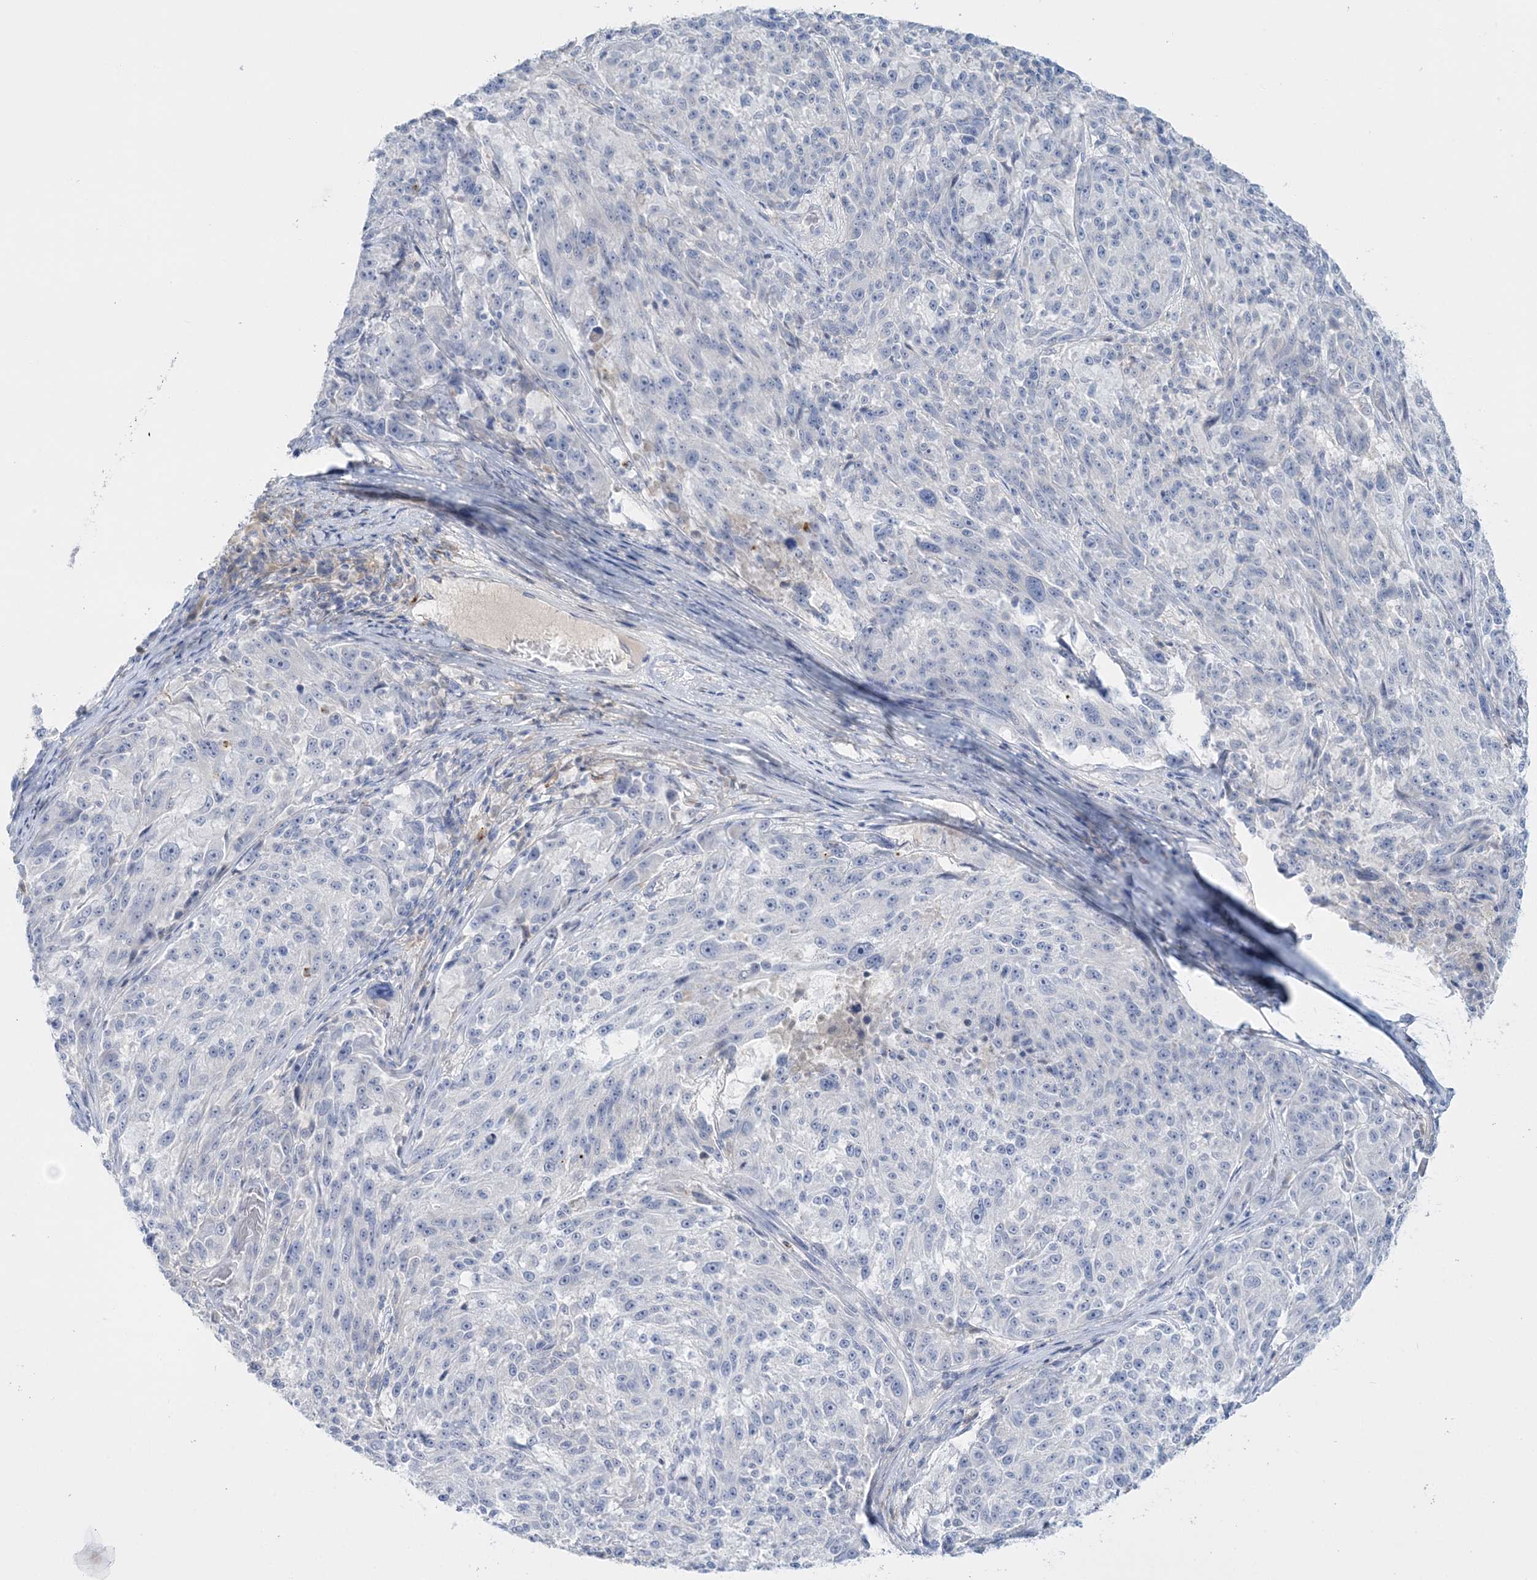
{"staining": {"intensity": "negative", "quantity": "none", "location": "none"}, "tissue": "melanoma", "cell_type": "Tumor cells", "image_type": "cancer", "snomed": [{"axis": "morphology", "description": "Malignant melanoma, NOS"}, {"axis": "topography", "description": "Skin"}], "caption": "Malignant melanoma was stained to show a protein in brown. There is no significant positivity in tumor cells.", "gene": "WDSUB1", "patient": {"sex": "male", "age": 53}}